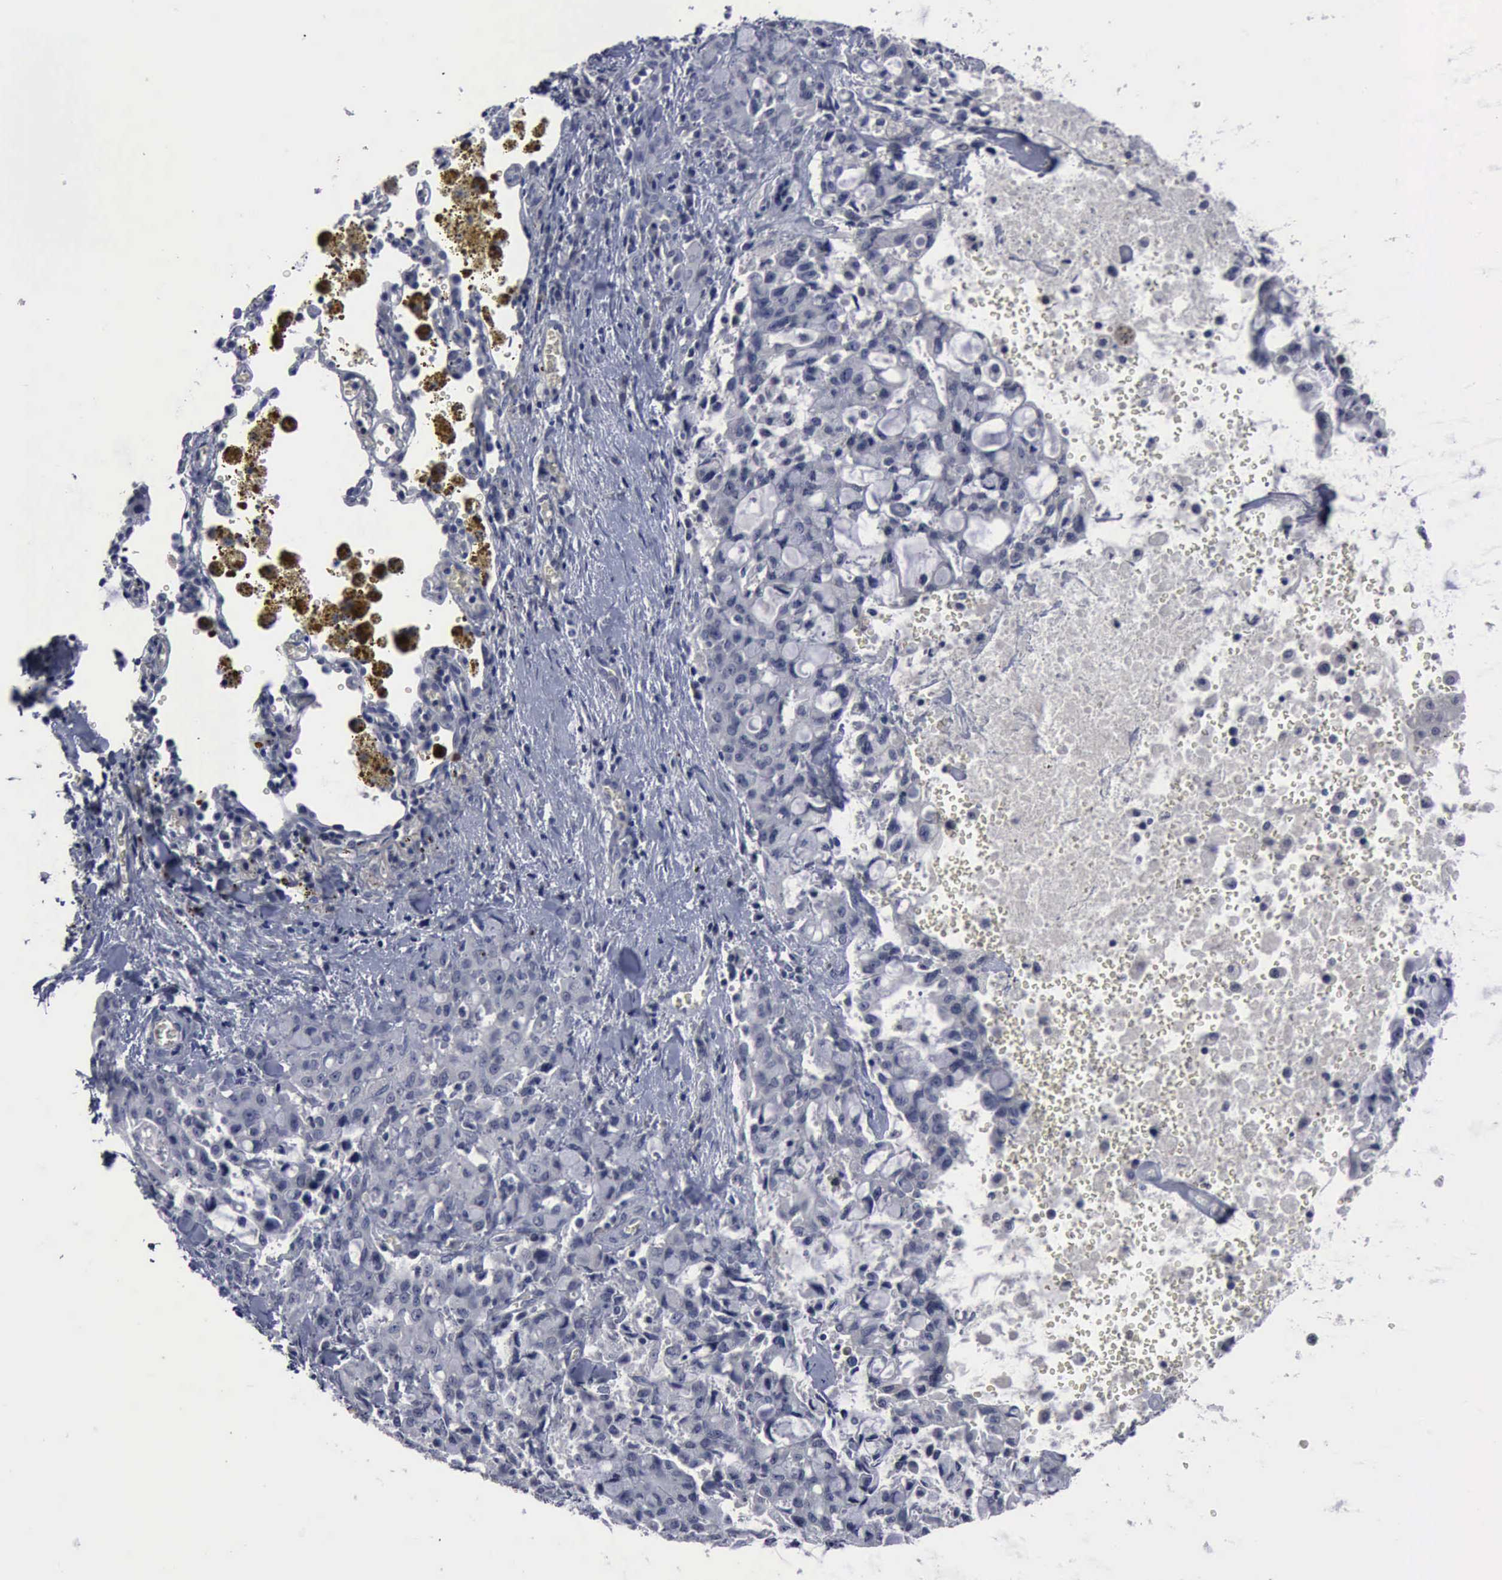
{"staining": {"intensity": "negative", "quantity": "none", "location": "none"}, "tissue": "lung cancer", "cell_type": "Tumor cells", "image_type": "cancer", "snomed": [{"axis": "morphology", "description": "Adenocarcinoma, NOS"}, {"axis": "topography", "description": "Lung"}], "caption": "DAB (3,3'-diaminobenzidine) immunohistochemical staining of human lung cancer exhibits no significant staining in tumor cells.", "gene": "MYO18B", "patient": {"sex": "female", "age": 44}}